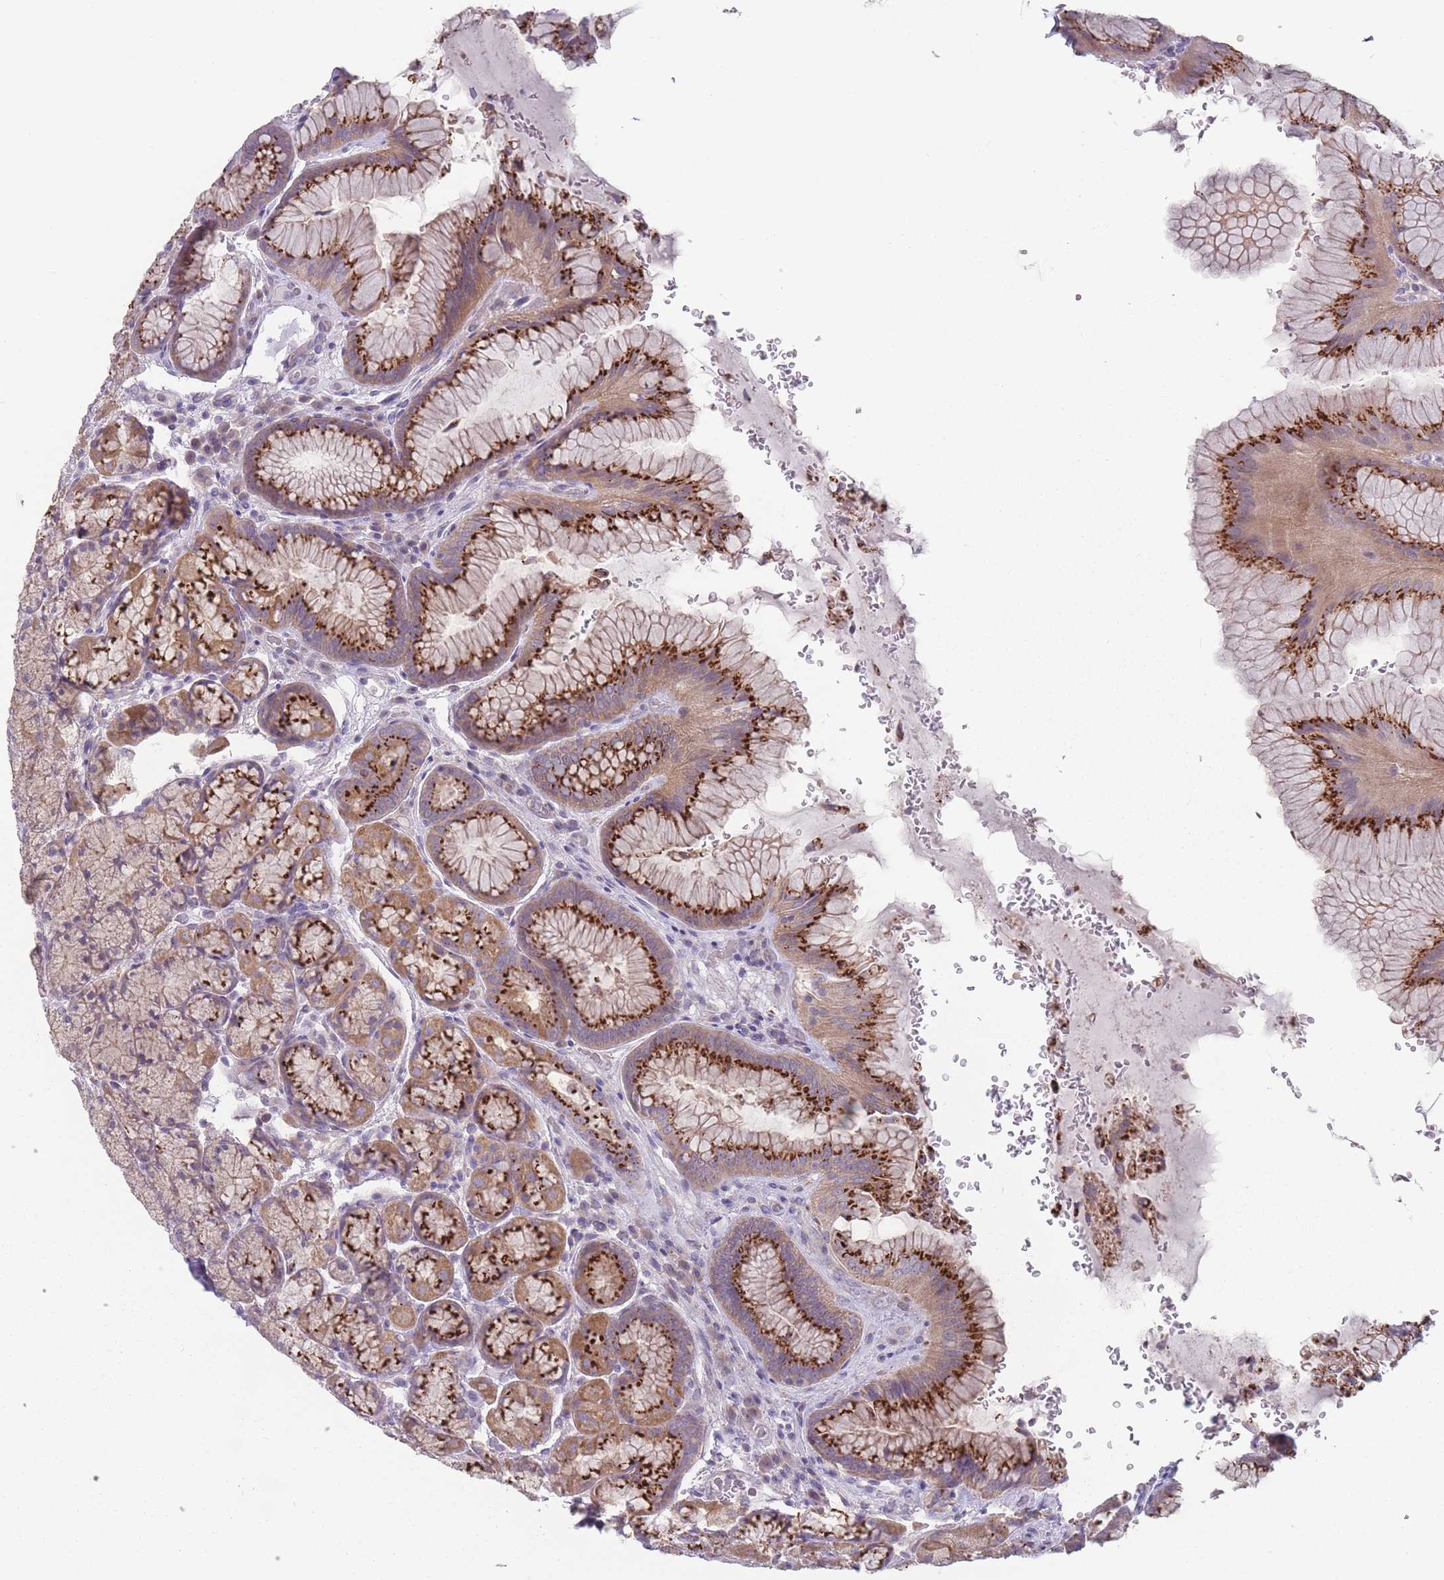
{"staining": {"intensity": "strong", "quantity": "25%-75%", "location": "cytoplasmic/membranous"}, "tissue": "stomach", "cell_type": "Glandular cells", "image_type": "normal", "snomed": [{"axis": "morphology", "description": "Normal tissue, NOS"}, {"axis": "topography", "description": "Stomach"}], "caption": "Protein staining by IHC demonstrates strong cytoplasmic/membranous positivity in approximately 25%-75% of glandular cells in unremarkable stomach. The protein of interest is shown in brown color, while the nuclei are stained blue.", "gene": "AKAIN1", "patient": {"sex": "male", "age": 63}}